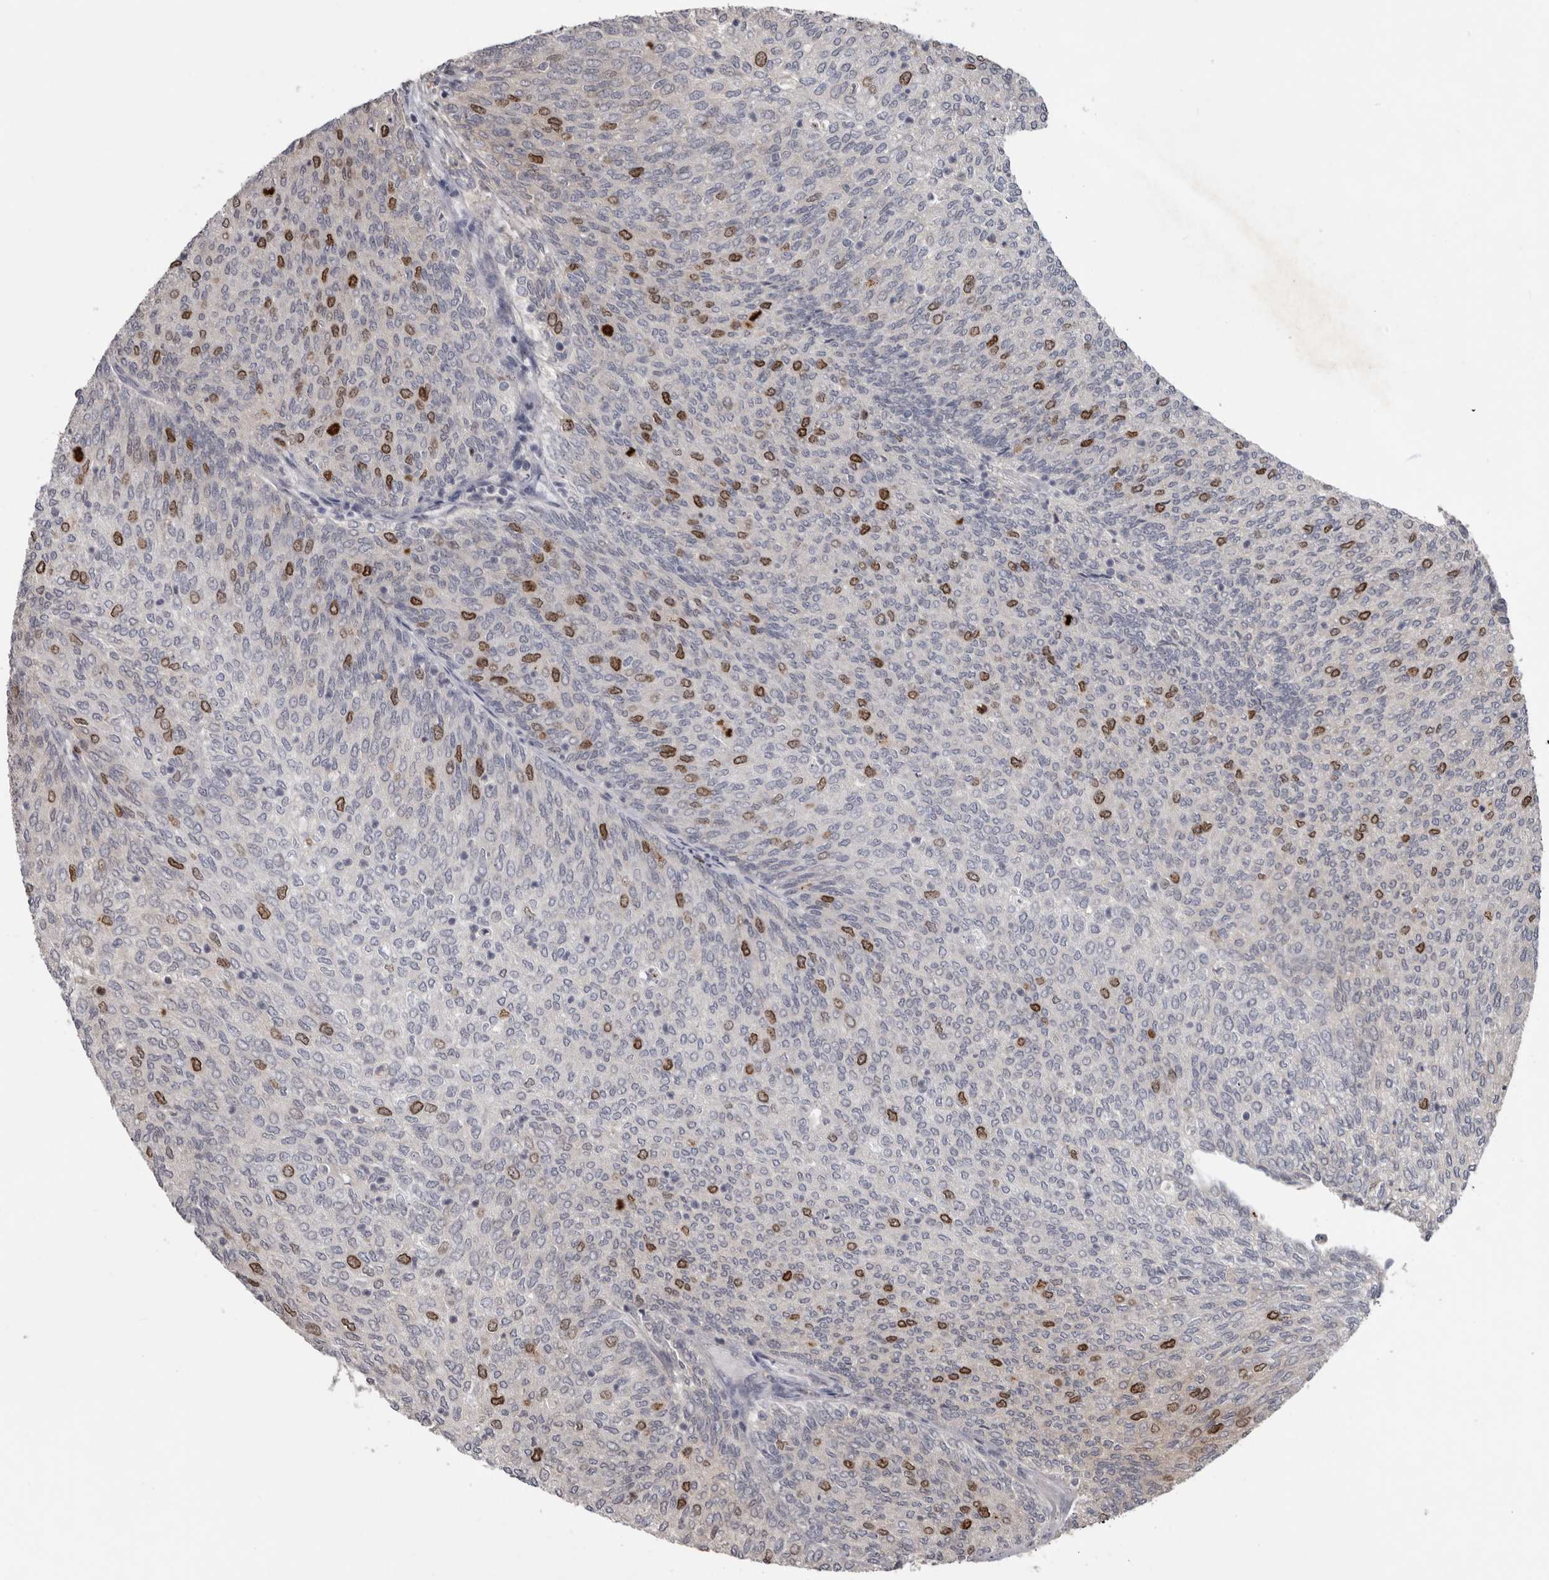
{"staining": {"intensity": "strong", "quantity": "<25%", "location": "nuclear"}, "tissue": "urothelial cancer", "cell_type": "Tumor cells", "image_type": "cancer", "snomed": [{"axis": "morphology", "description": "Urothelial carcinoma, Low grade"}, {"axis": "topography", "description": "Urinary bladder"}], "caption": "Human urothelial carcinoma (low-grade) stained with a brown dye exhibits strong nuclear positive positivity in about <25% of tumor cells.", "gene": "CDCA8", "patient": {"sex": "female", "age": 79}}